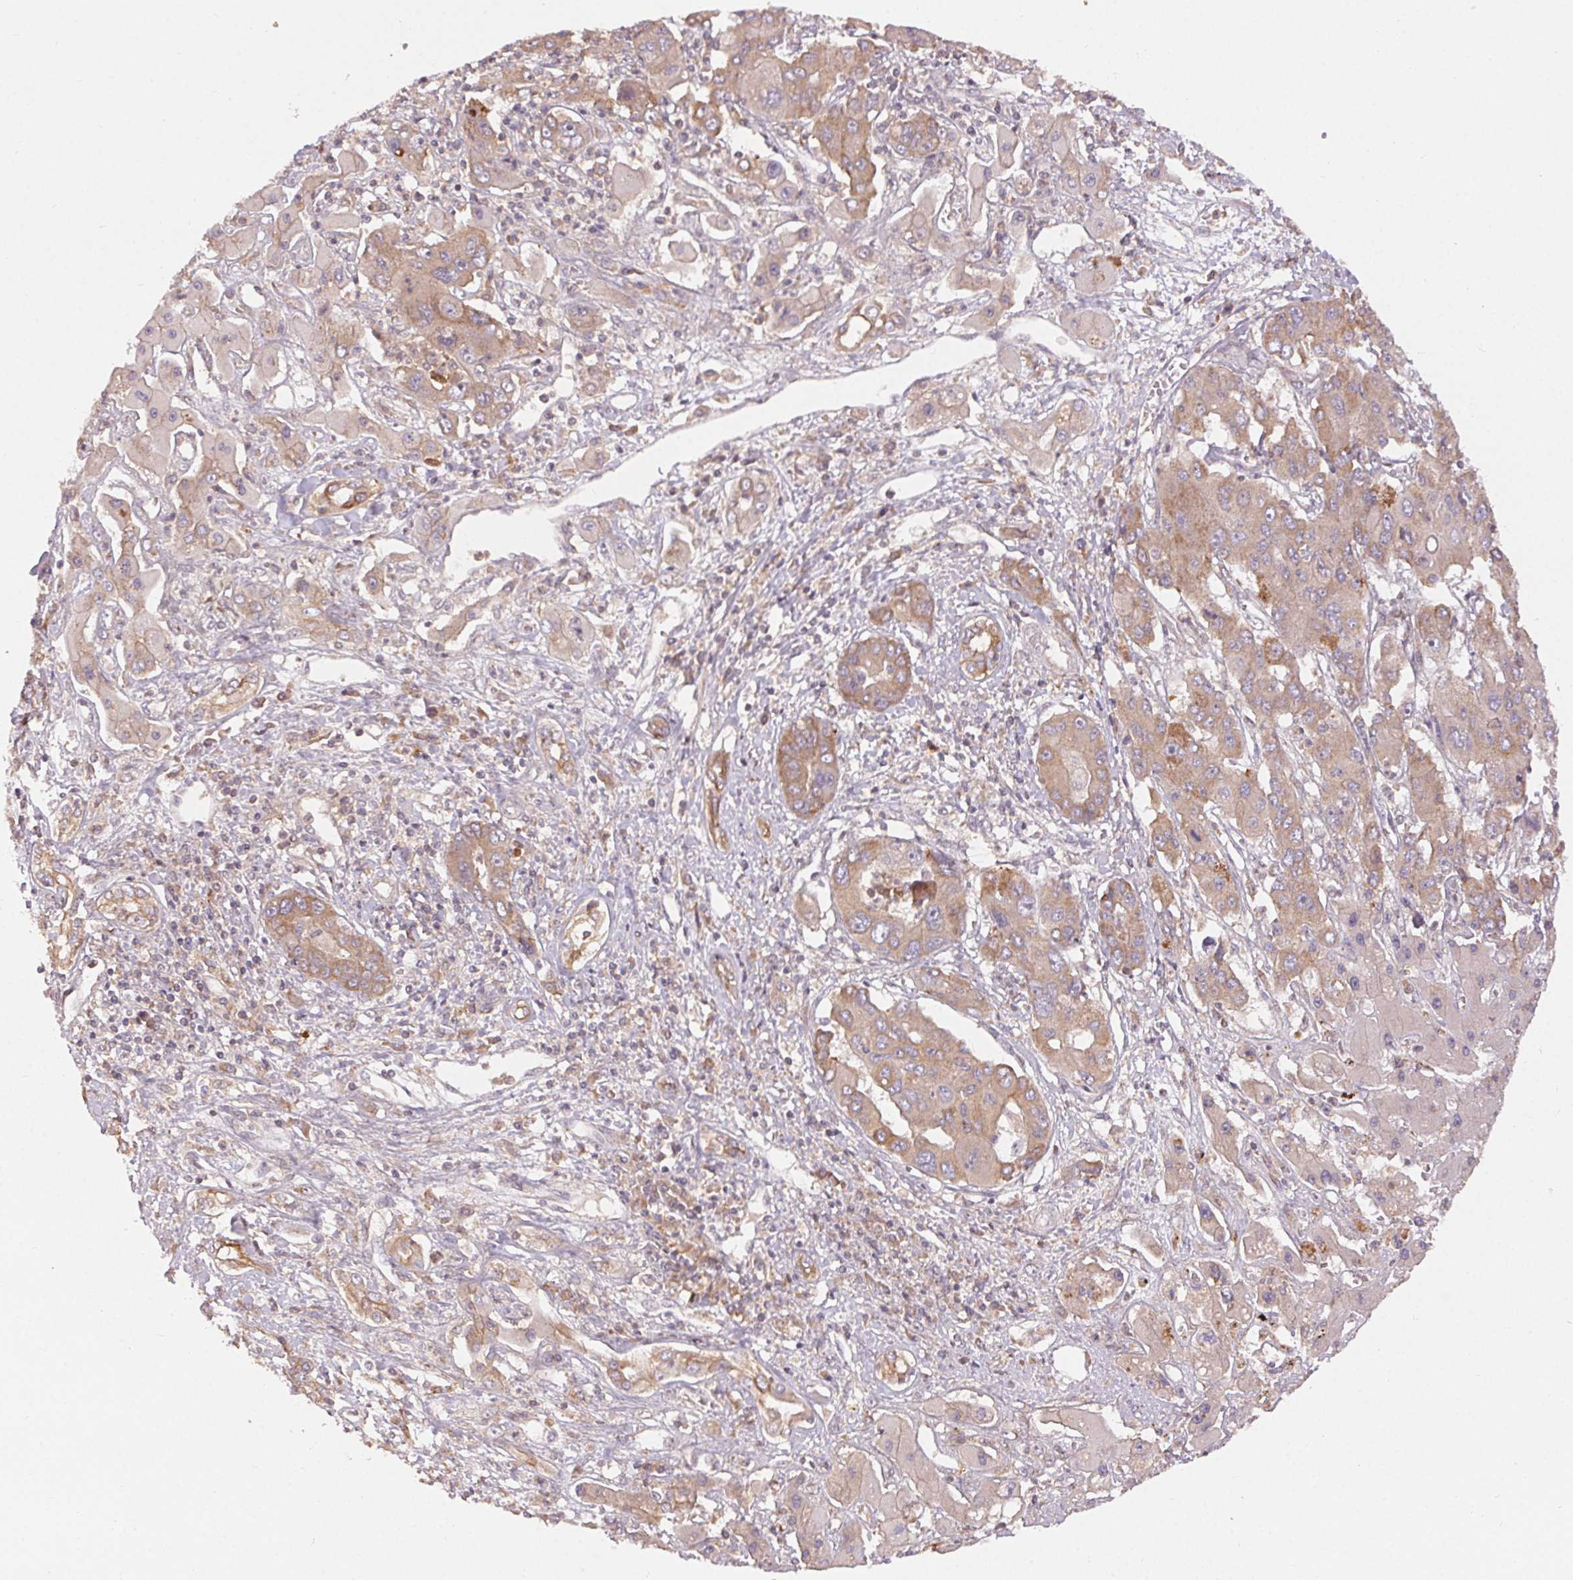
{"staining": {"intensity": "moderate", "quantity": "25%-75%", "location": "cytoplasmic/membranous"}, "tissue": "liver cancer", "cell_type": "Tumor cells", "image_type": "cancer", "snomed": [{"axis": "morphology", "description": "Cholangiocarcinoma"}, {"axis": "topography", "description": "Liver"}], "caption": "The immunohistochemical stain highlights moderate cytoplasmic/membranous staining in tumor cells of liver cancer tissue. (DAB = brown stain, brightfield microscopy at high magnification).", "gene": "MAPKAPK2", "patient": {"sex": "male", "age": 67}}